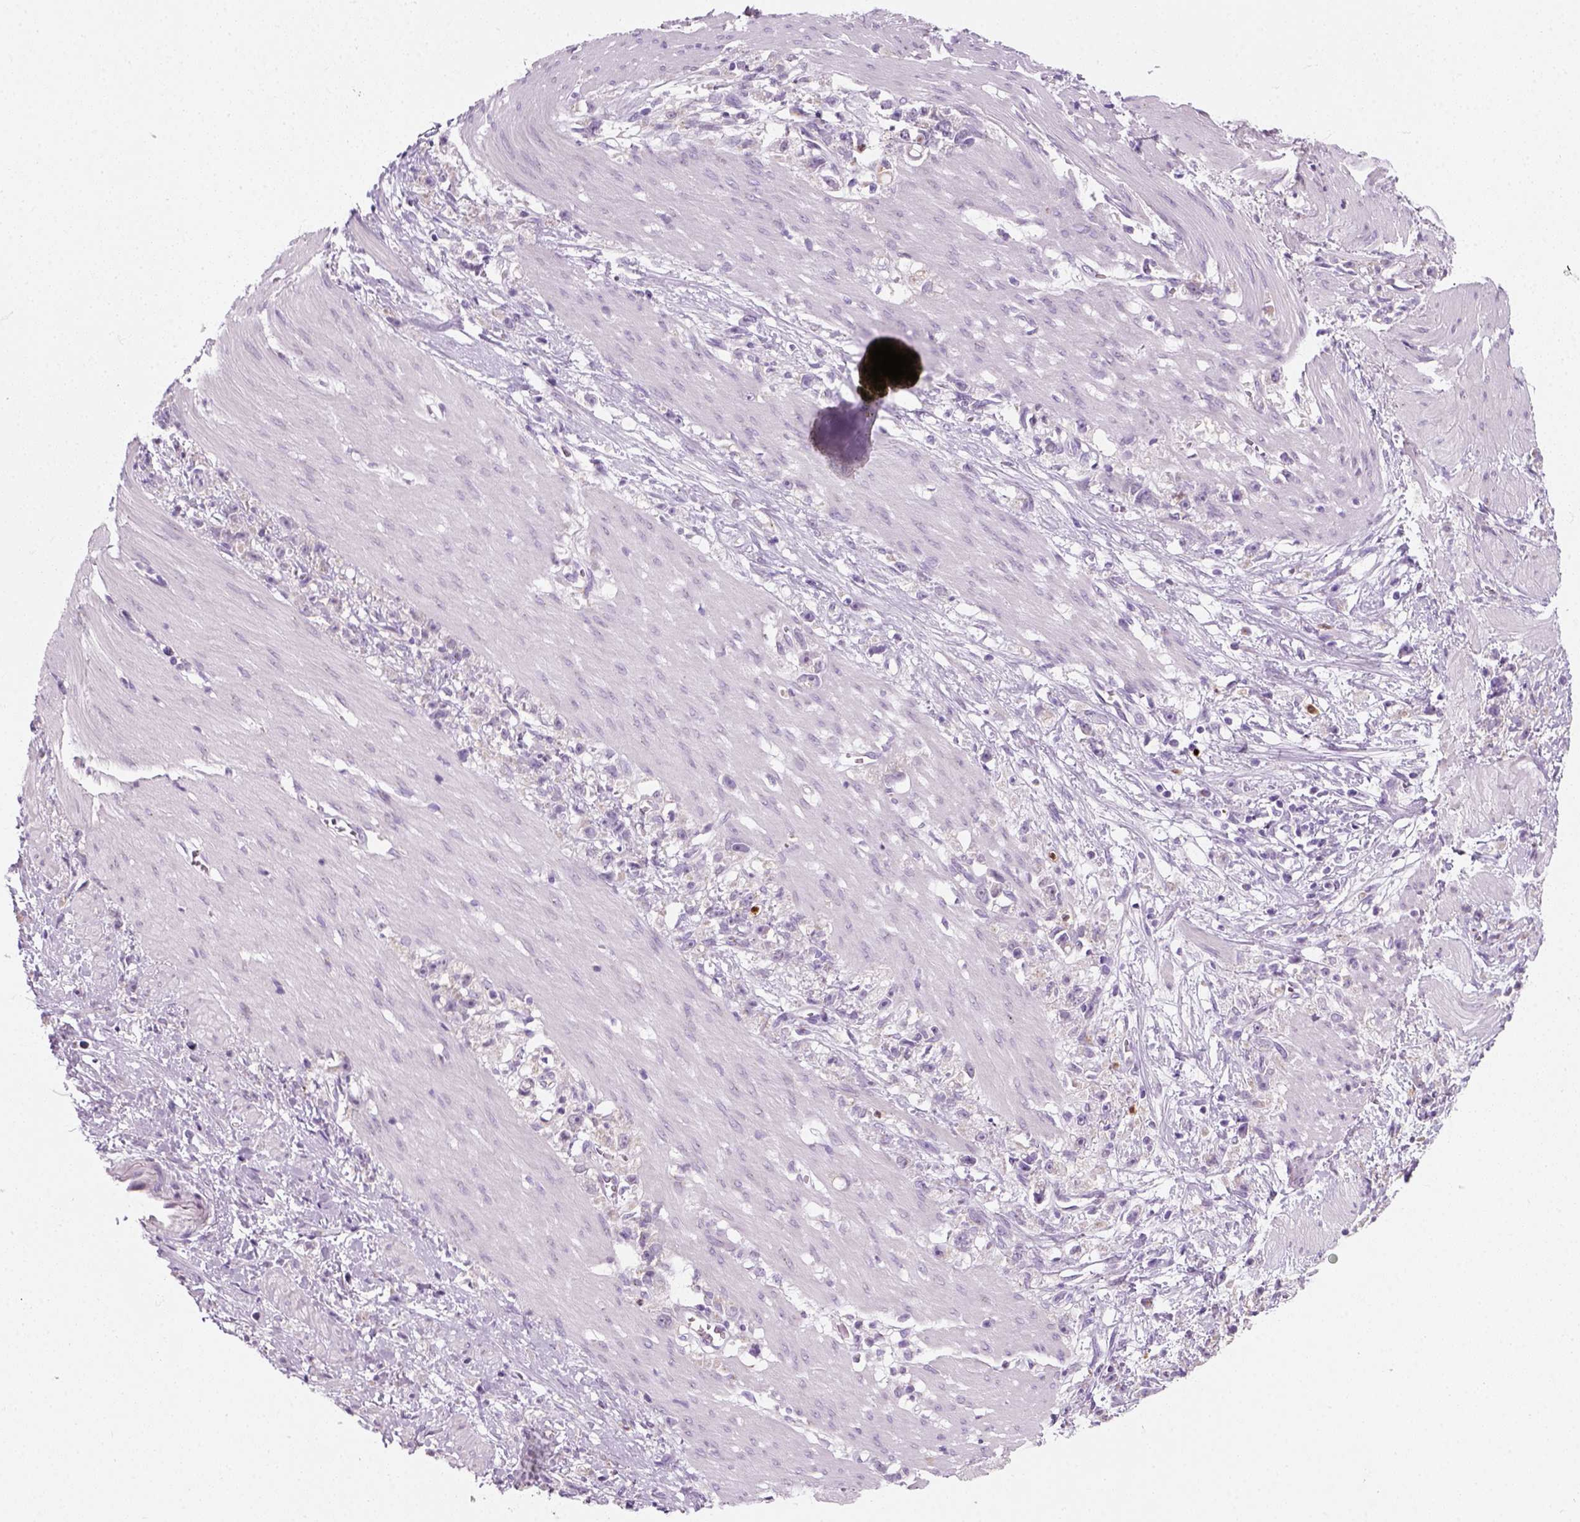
{"staining": {"intensity": "negative", "quantity": "none", "location": "none"}, "tissue": "stomach cancer", "cell_type": "Tumor cells", "image_type": "cancer", "snomed": [{"axis": "morphology", "description": "Adenocarcinoma, NOS"}, {"axis": "topography", "description": "Stomach"}], "caption": "Tumor cells show no significant protein staining in stomach cancer.", "gene": "IL4", "patient": {"sex": "female", "age": 59}}